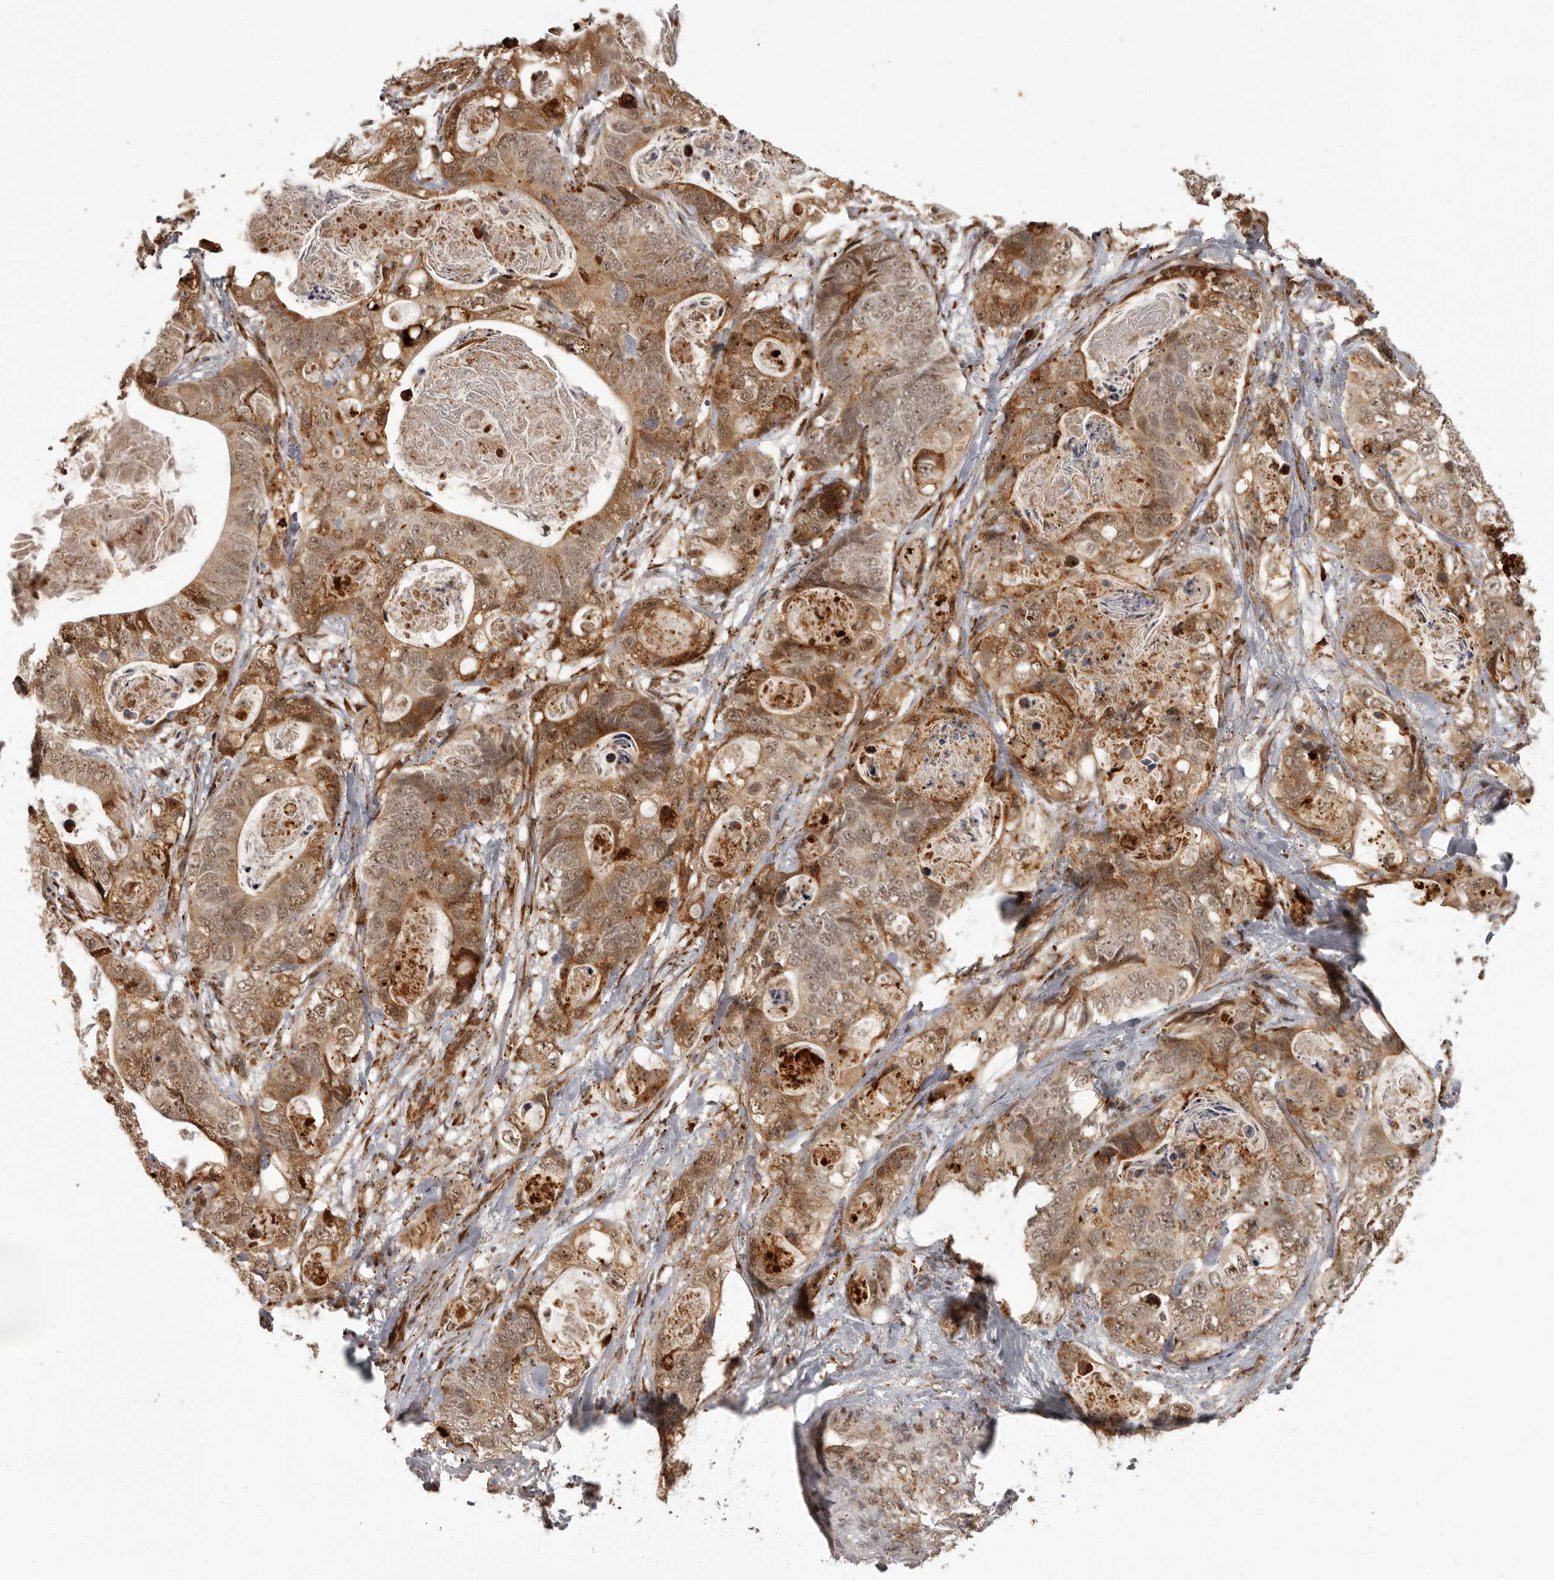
{"staining": {"intensity": "moderate", "quantity": ">75%", "location": "cytoplasmic/membranous,nuclear"}, "tissue": "stomach cancer", "cell_type": "Tumor cells", "image_type": "cancer", "snomed": [{"axis": "morphology", "description": "Normal tissue, NOS"}, {"axis": "morphology", "description": "Adenocarcinoma, NOS"}, {"axis": "topography", "description": "Stomach"}], "caption": "Immunohistochemical staining of stomach cancer (adenocarcinoma) shows medium levels of moderate cytoplasmic/membranous and nuclear staining in about >75% of tumor cells.", "gene": "IL32", "patient": {"sex": "female", "age": 89}}